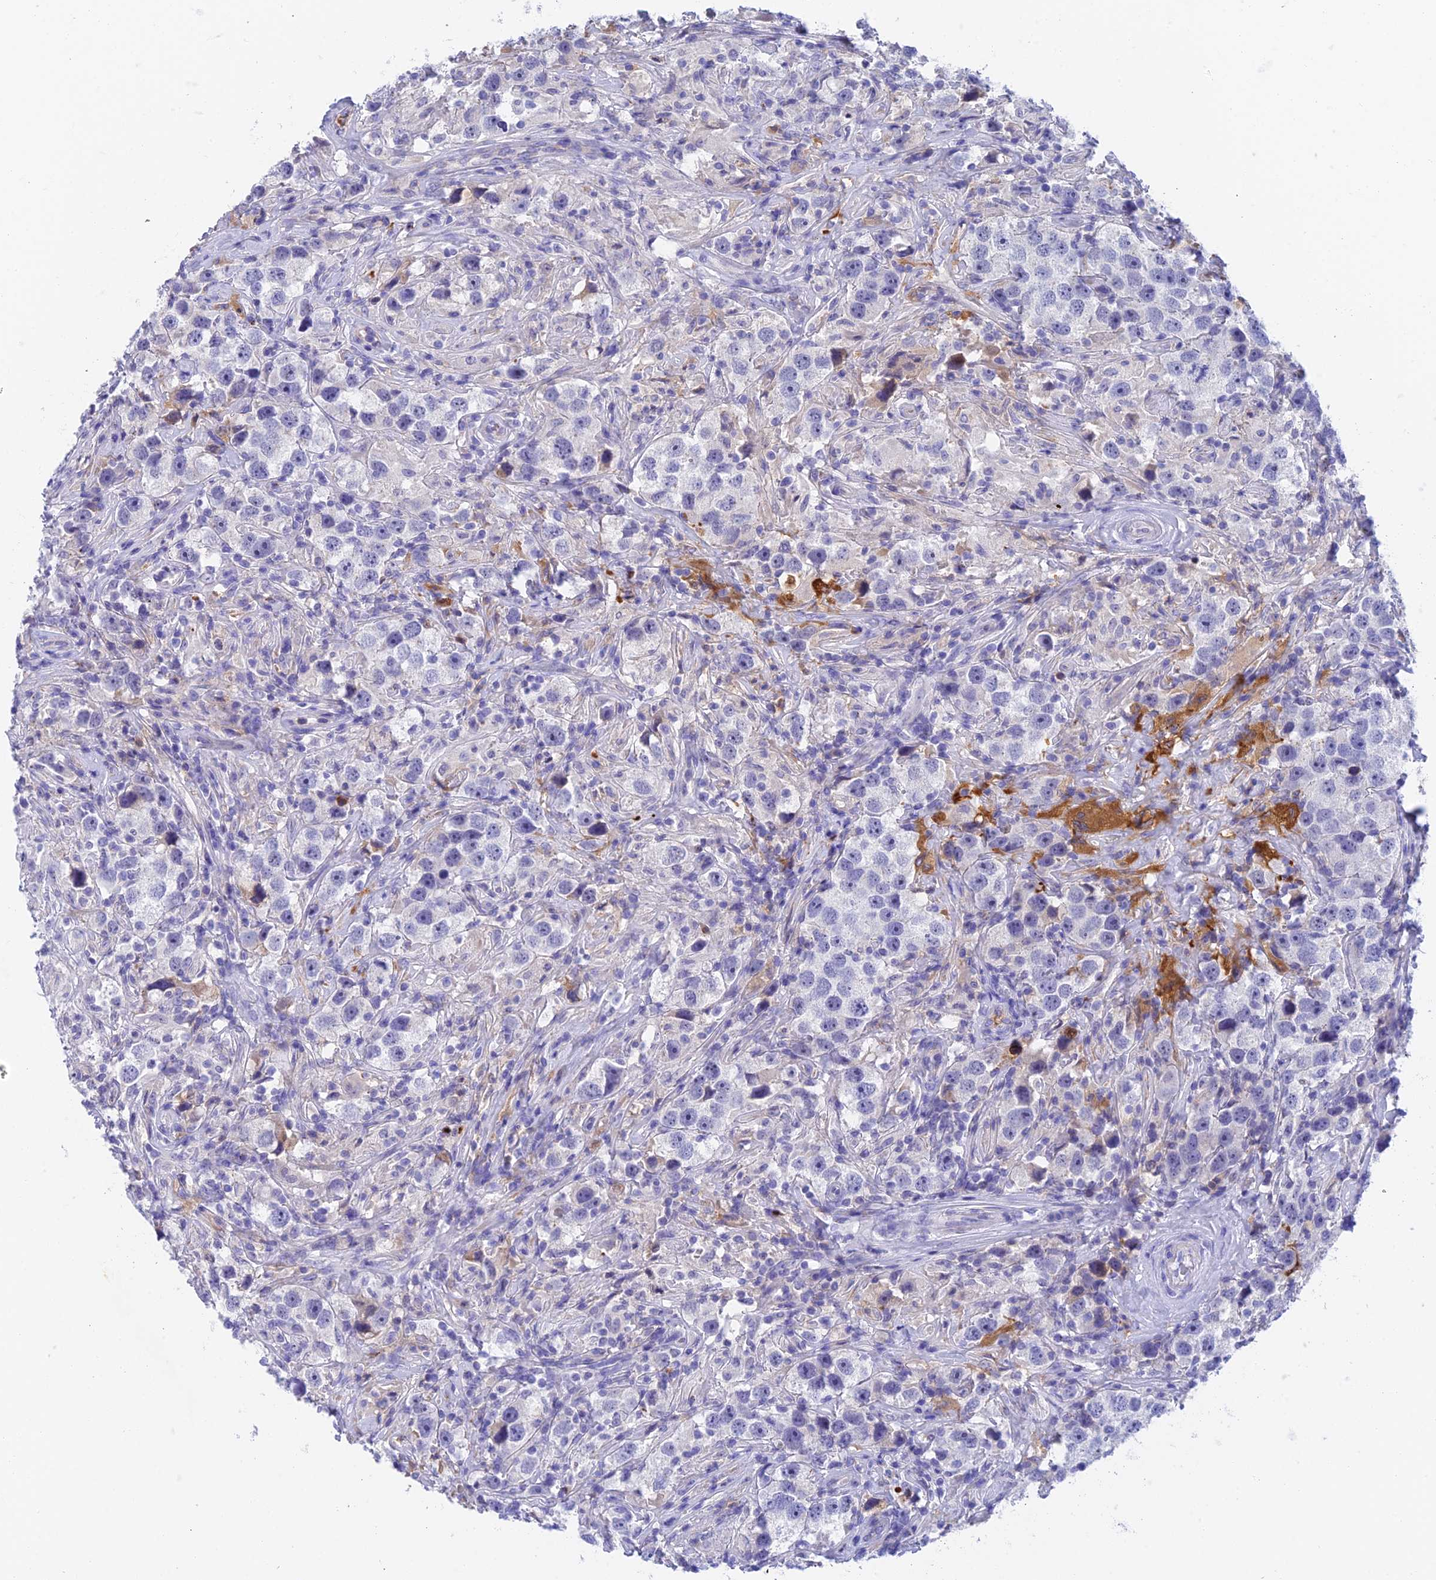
{"staining": {"intensity": "negative", "quantity": "none", "location": "none"}, "tissue": "testis cancer", "cell_type": "Tumor cells", "image_type": "cancer", "snomed": [{"axis": "morphology", "description": "Seminoma, NOS"}, {"axis": "topography", "description": "Testis"}], "caption": "DAB (3,3'-diaminobenzidine) immunohistochemical staining of testis cancer (seminoma) exhibits no significant staining in tumor cells. The staining was performed using DAB to visualize the protein expression in brown, while the nuclei were stained in blue with hematoxylin (Magnification: 20x).", "gene": "ADAMTS13", "patient": {"sex": "male", "age": 49}}